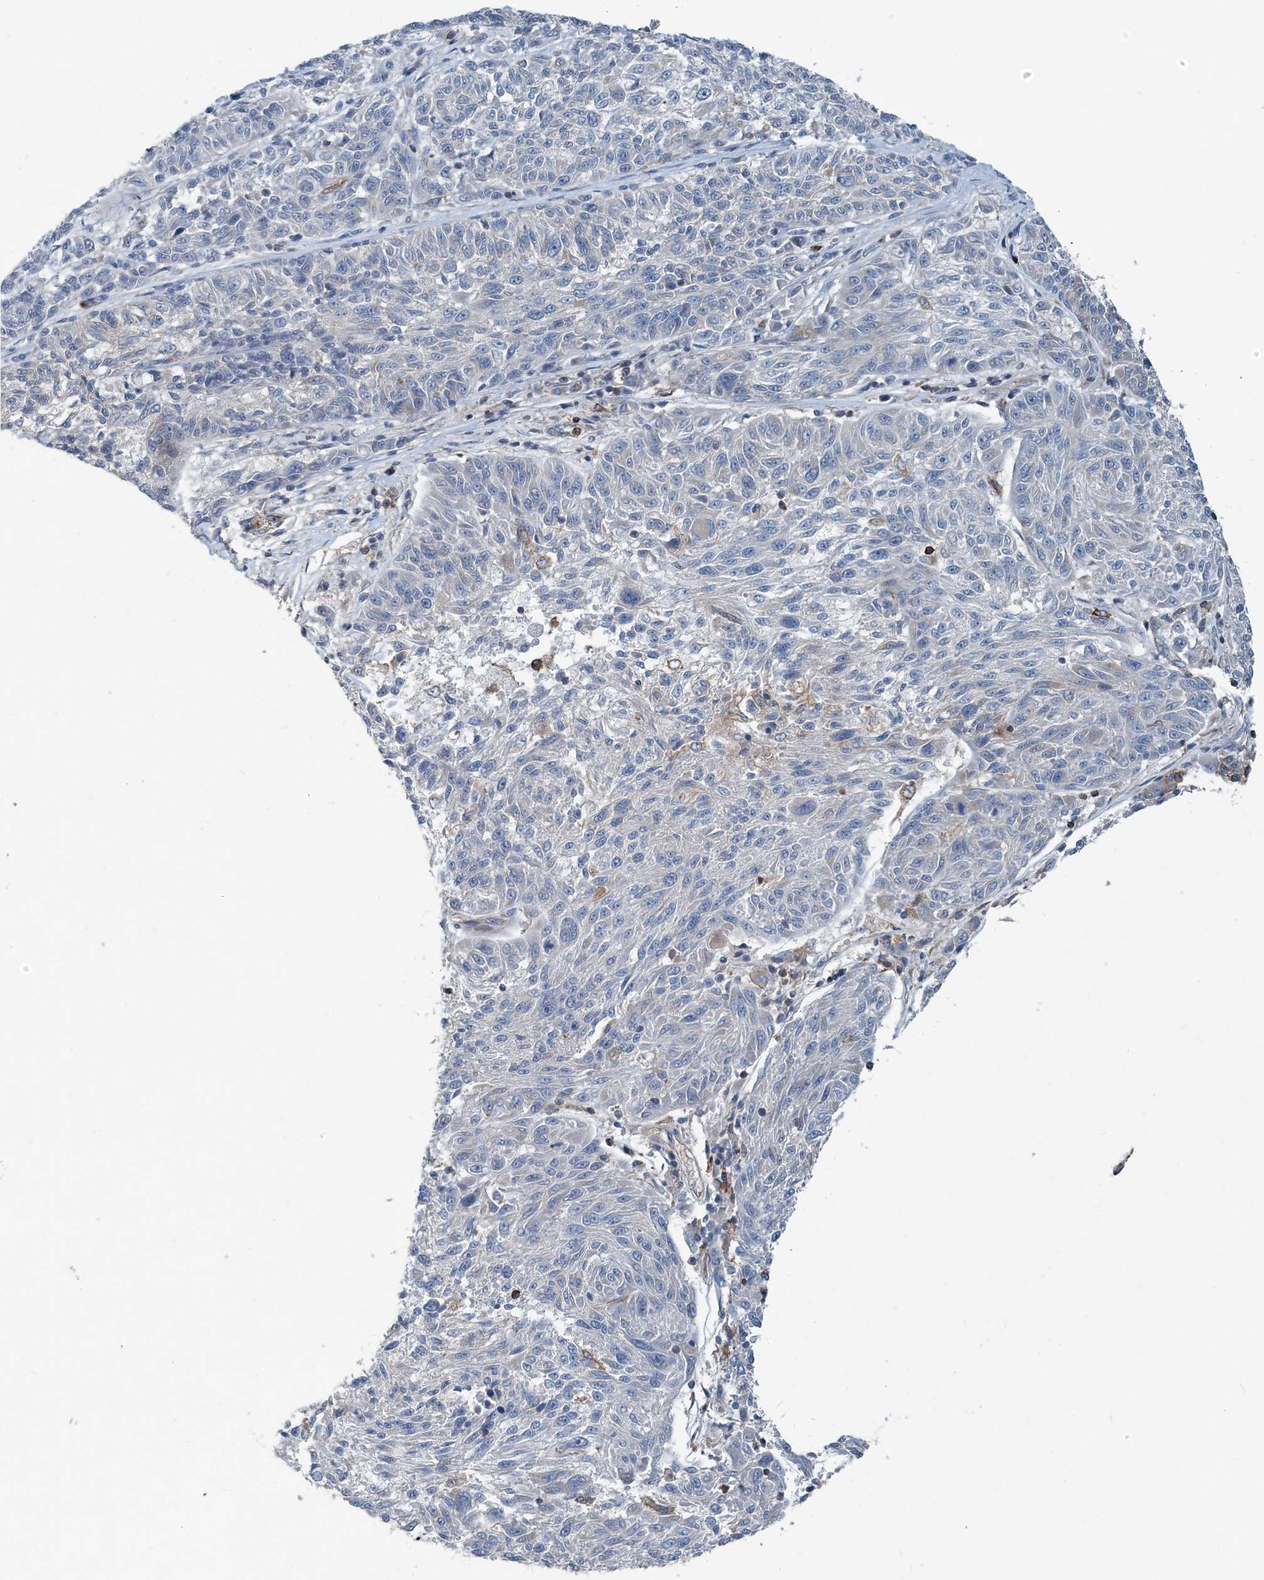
{"staining": {"intensity": "negative", "quantity": "none", "location": "none"}, "tissue": "melanoma", "cell_type": "Tumor cells", "image_type": "cancer", "snomed": [{"axis": "morphology", "description": "Malignant melanoma, NOS"}, {"axis": "topography", "description": "Skin"}], "caption": "Protein analysis of melanoma demonstrates no significant staining in tumor cells.", "gene": "DGUOK", "patient": {"sex": "male", "age": 53}}